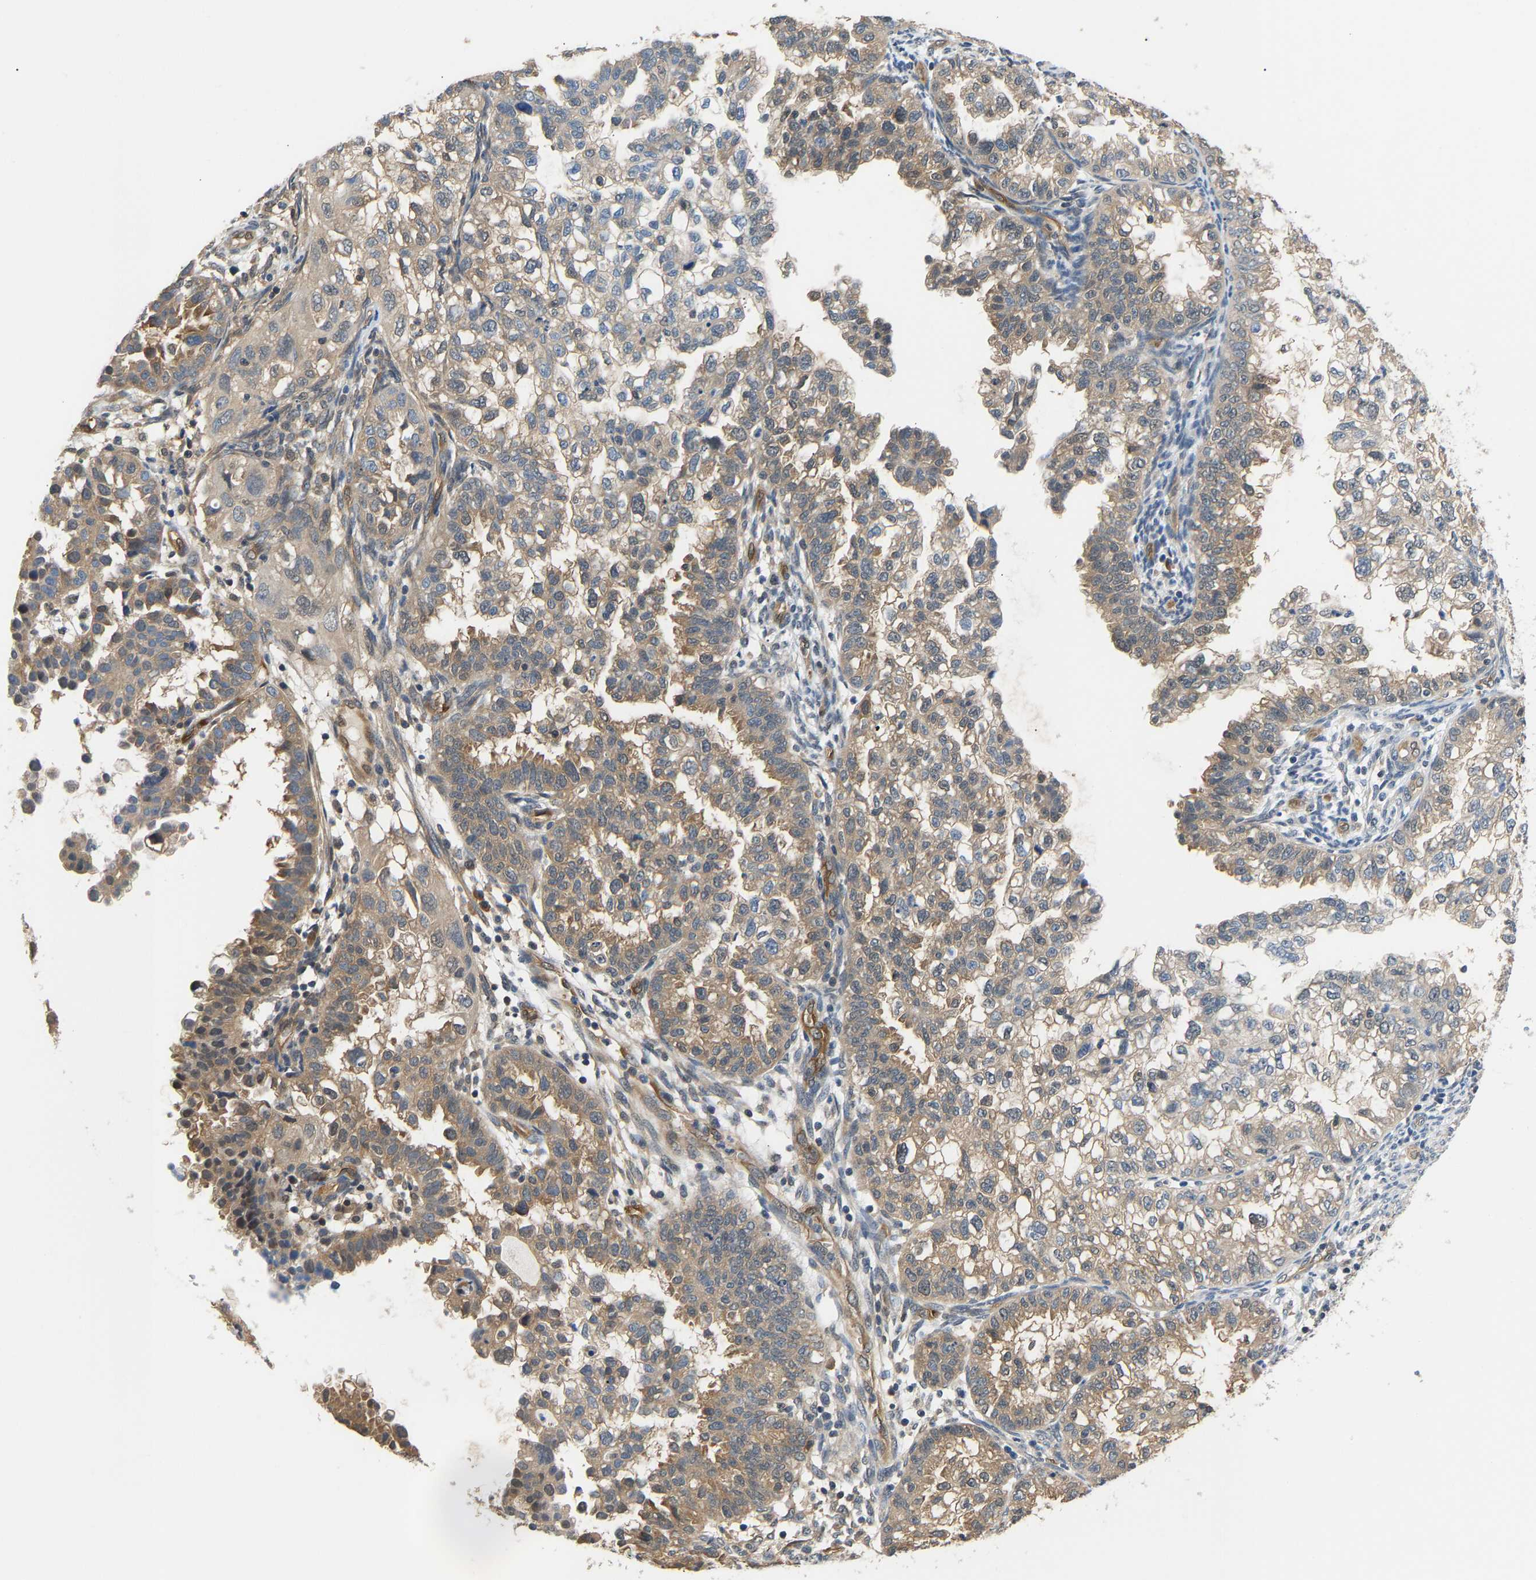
{"staining": {"intensity": "moderate", "quantity": ">75%", "location": "cytoplasmic/membranous"}, "tissue": "endometrial cancer", "cell_type": "Tumor cells", "image_type": "cancer", "snomed": [{"axis": "morphology", "description": "Adenocarcinoma, NOS"}, {"axis": "topography", "description": "Endometrium"}], "caption": "Endometrial adenocarcinoma stained with a brown dye demonstrates moderate cytoplasmic/membranous positive expression in approximately >75% of tumor cells.", "gene": "ARHGEF12", "patient": {"sex": "female", "age": 85}}